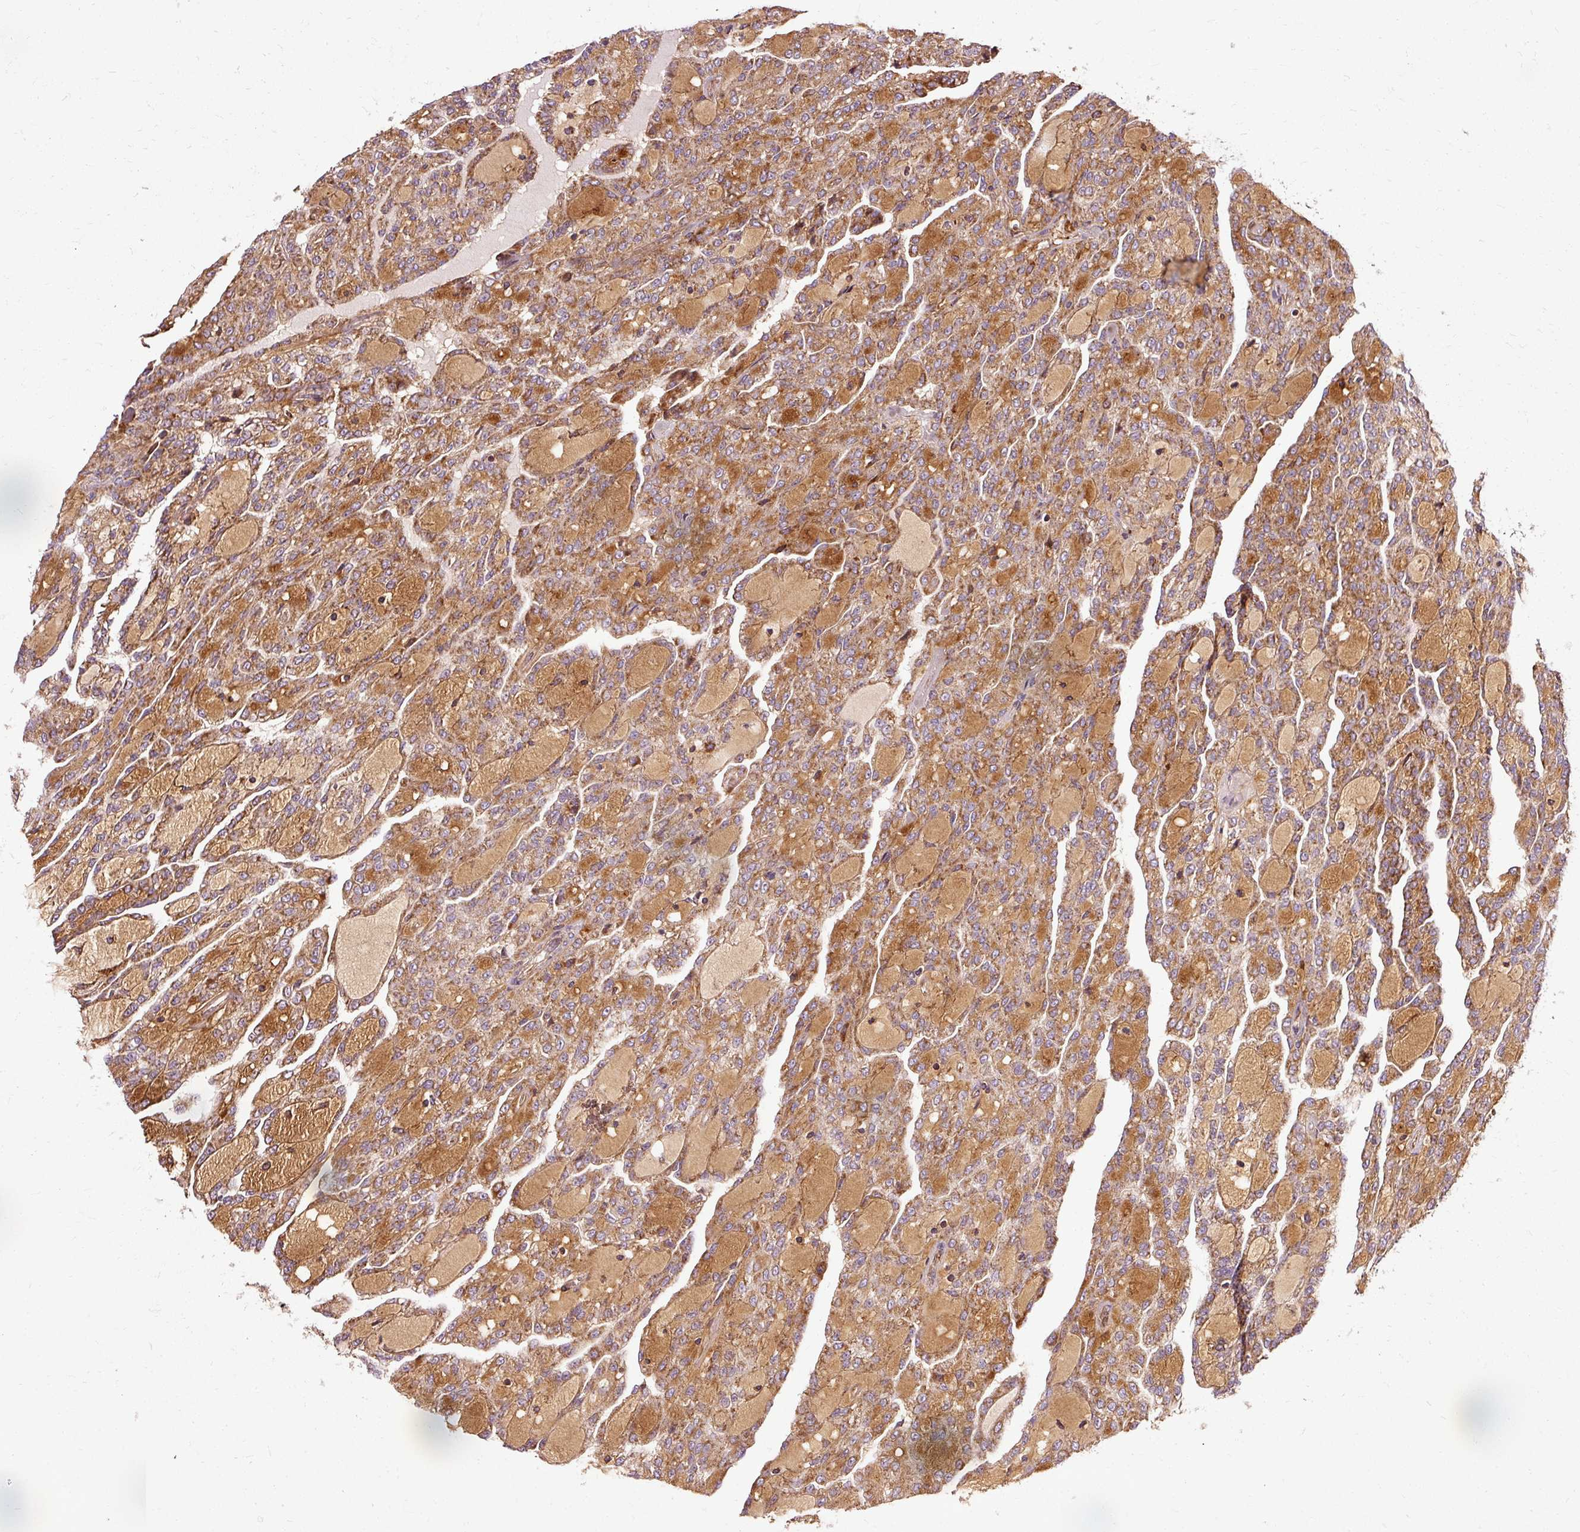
{"staining": {"intensity": "moderate", "quantity": ">75%", "location": "cytoplasmic/membranous"}, "tissue": "renal cancer", "cell_type": "Tumor cells", "image_type": "cancer", "snomed": [{"axis": "morphology", "description": "Adenocarcinoma, NOS"}, {"axis": "topography", "description": "Kidney"}], "caption": "Protein positivity by immunohistochemistry reveals moderate cytoplasmic/membranous positivity in approximately >75% of tumor cells in renal cancer.", "gene": "ISCU", "patient": {"sex": "male", "age": 63}}